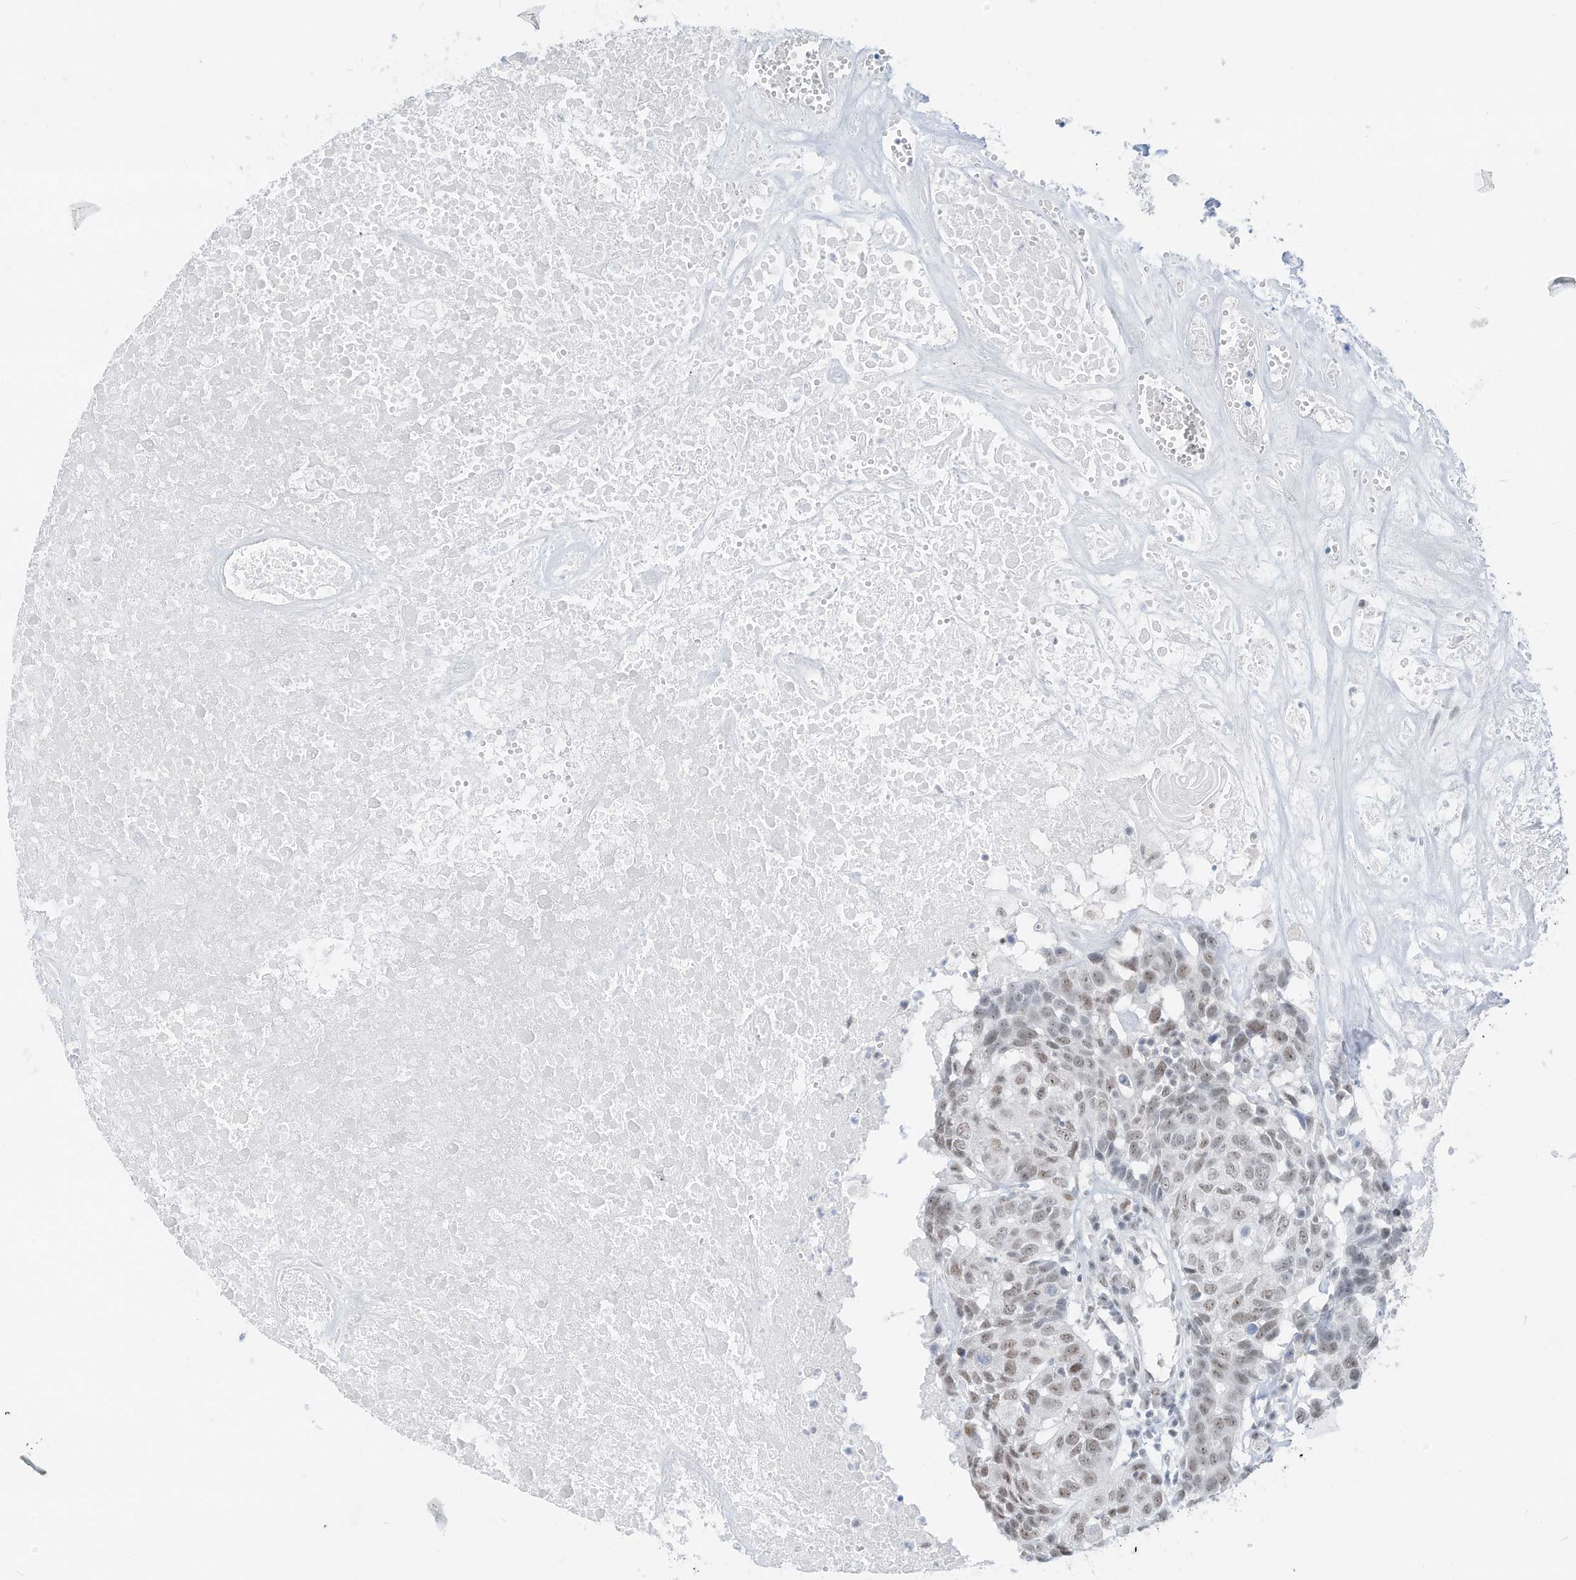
{"staining": {"intensity": "weak", "quantity": "25%-75%", "location": "nuclear"}, "tissue": "head and neck cancer", "cell_type": "Tumor cells", "image_type": "cancer", "snomed": [{"axis": "morphology", "description": "Squamous cell carcinoma, NOS"}, {"axis": "topography", "description": "Head-Neck"}], "caption": "Head and neck squamous cell carcinoma stained with a brown dye demonstrates weak nuclear positive staining in approximately 25%-75% of tumor cells.", "gene": "PGC", "patient": {"sex": "male", "age": 66}}